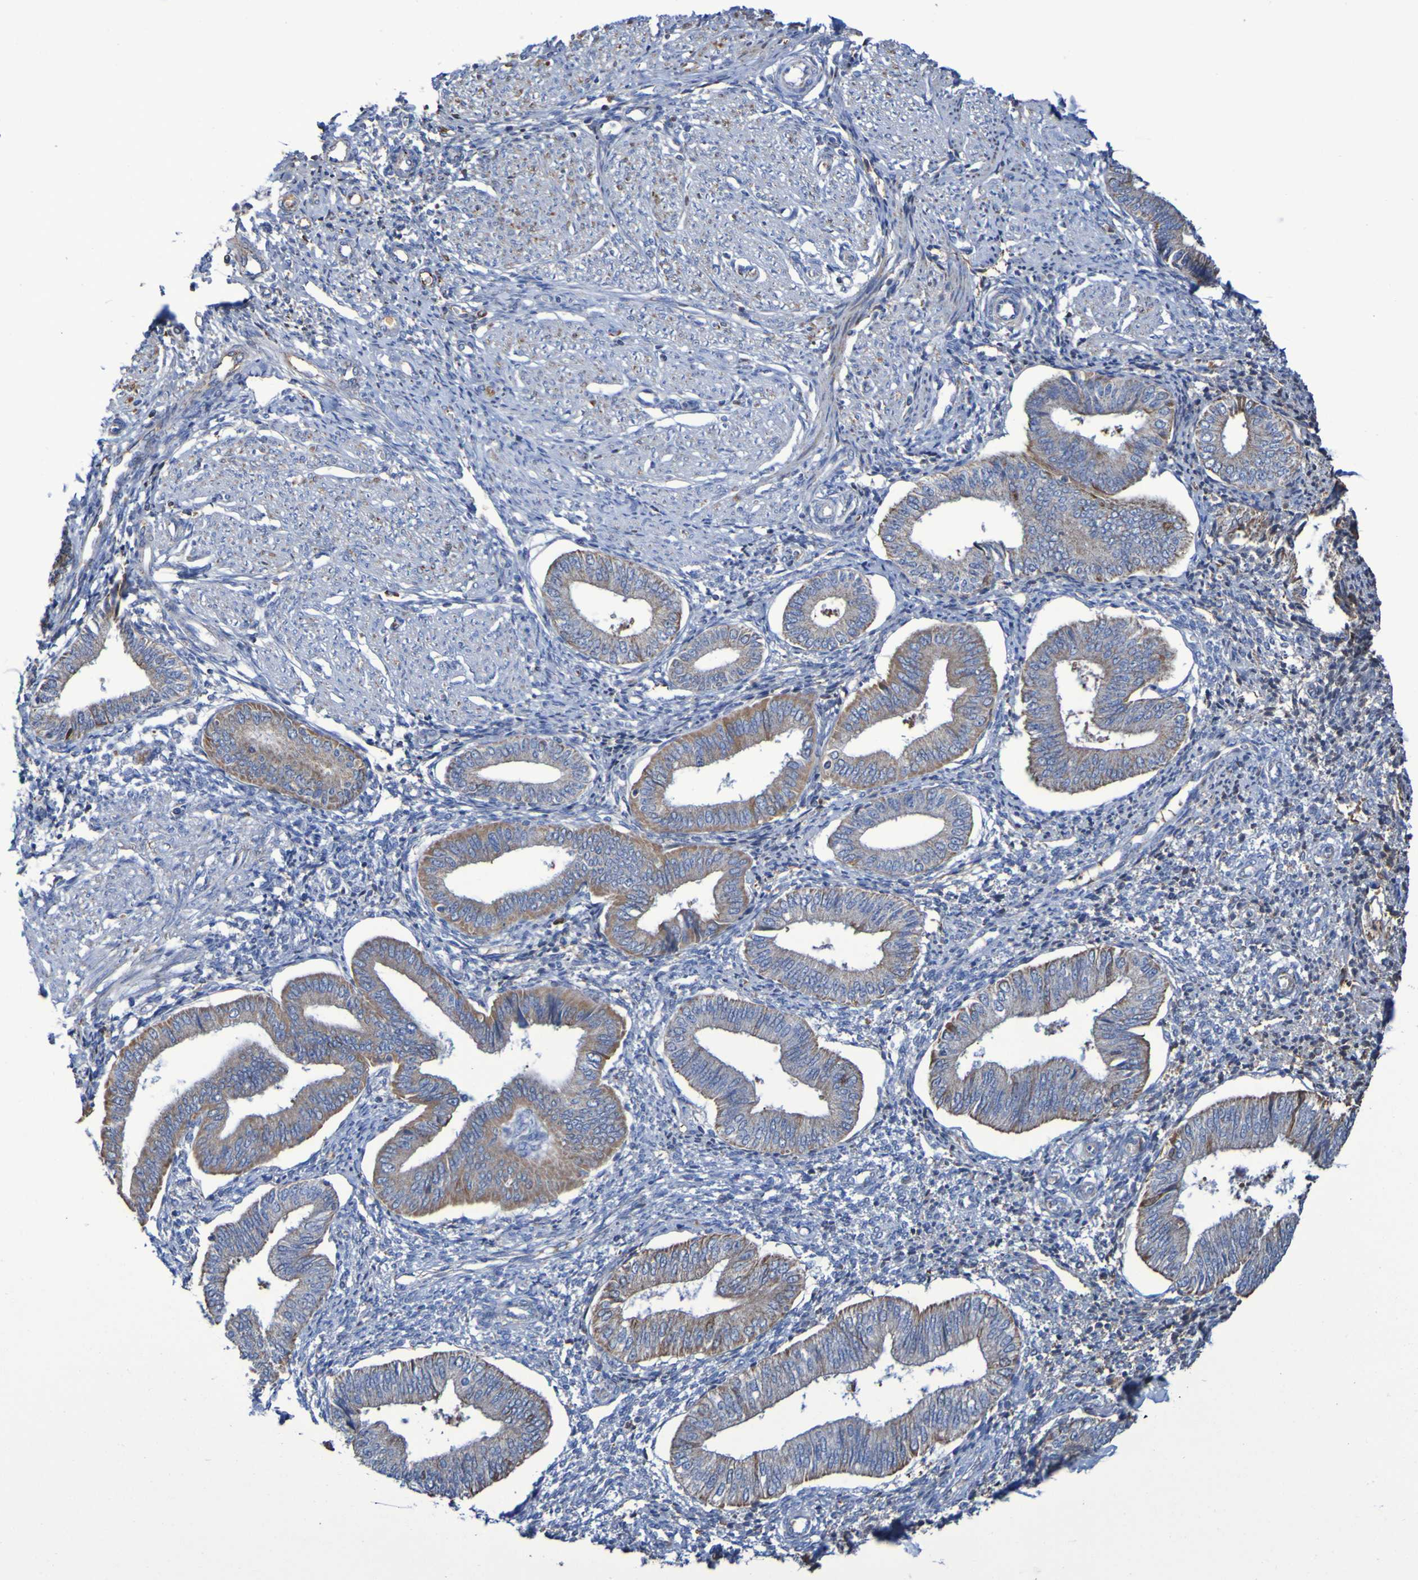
{"staining": {"intensity": "weak", "quantity": "<25%", "location": "cytoplasmic/membranous"}, "tissue": "endometrium", "cell_type": "Cells in endometrial stroma", "image_type": "normal", "snomed": [{"axis": "morphology", "description": "Normal tissue, NOS"}, {"axis": "topography", "description": "Endometrium"}], "caption": "Cells in endometrial stroma are negative for protein expression in normal human endometrium. Brightfield microscopy of immunohistochemistry (IHC) stained with DAB (brown) and hematoxylin (blue), captured at high magnification.", "gene": "CNTN2", "patient": {"sex": "female", "age": 50}}